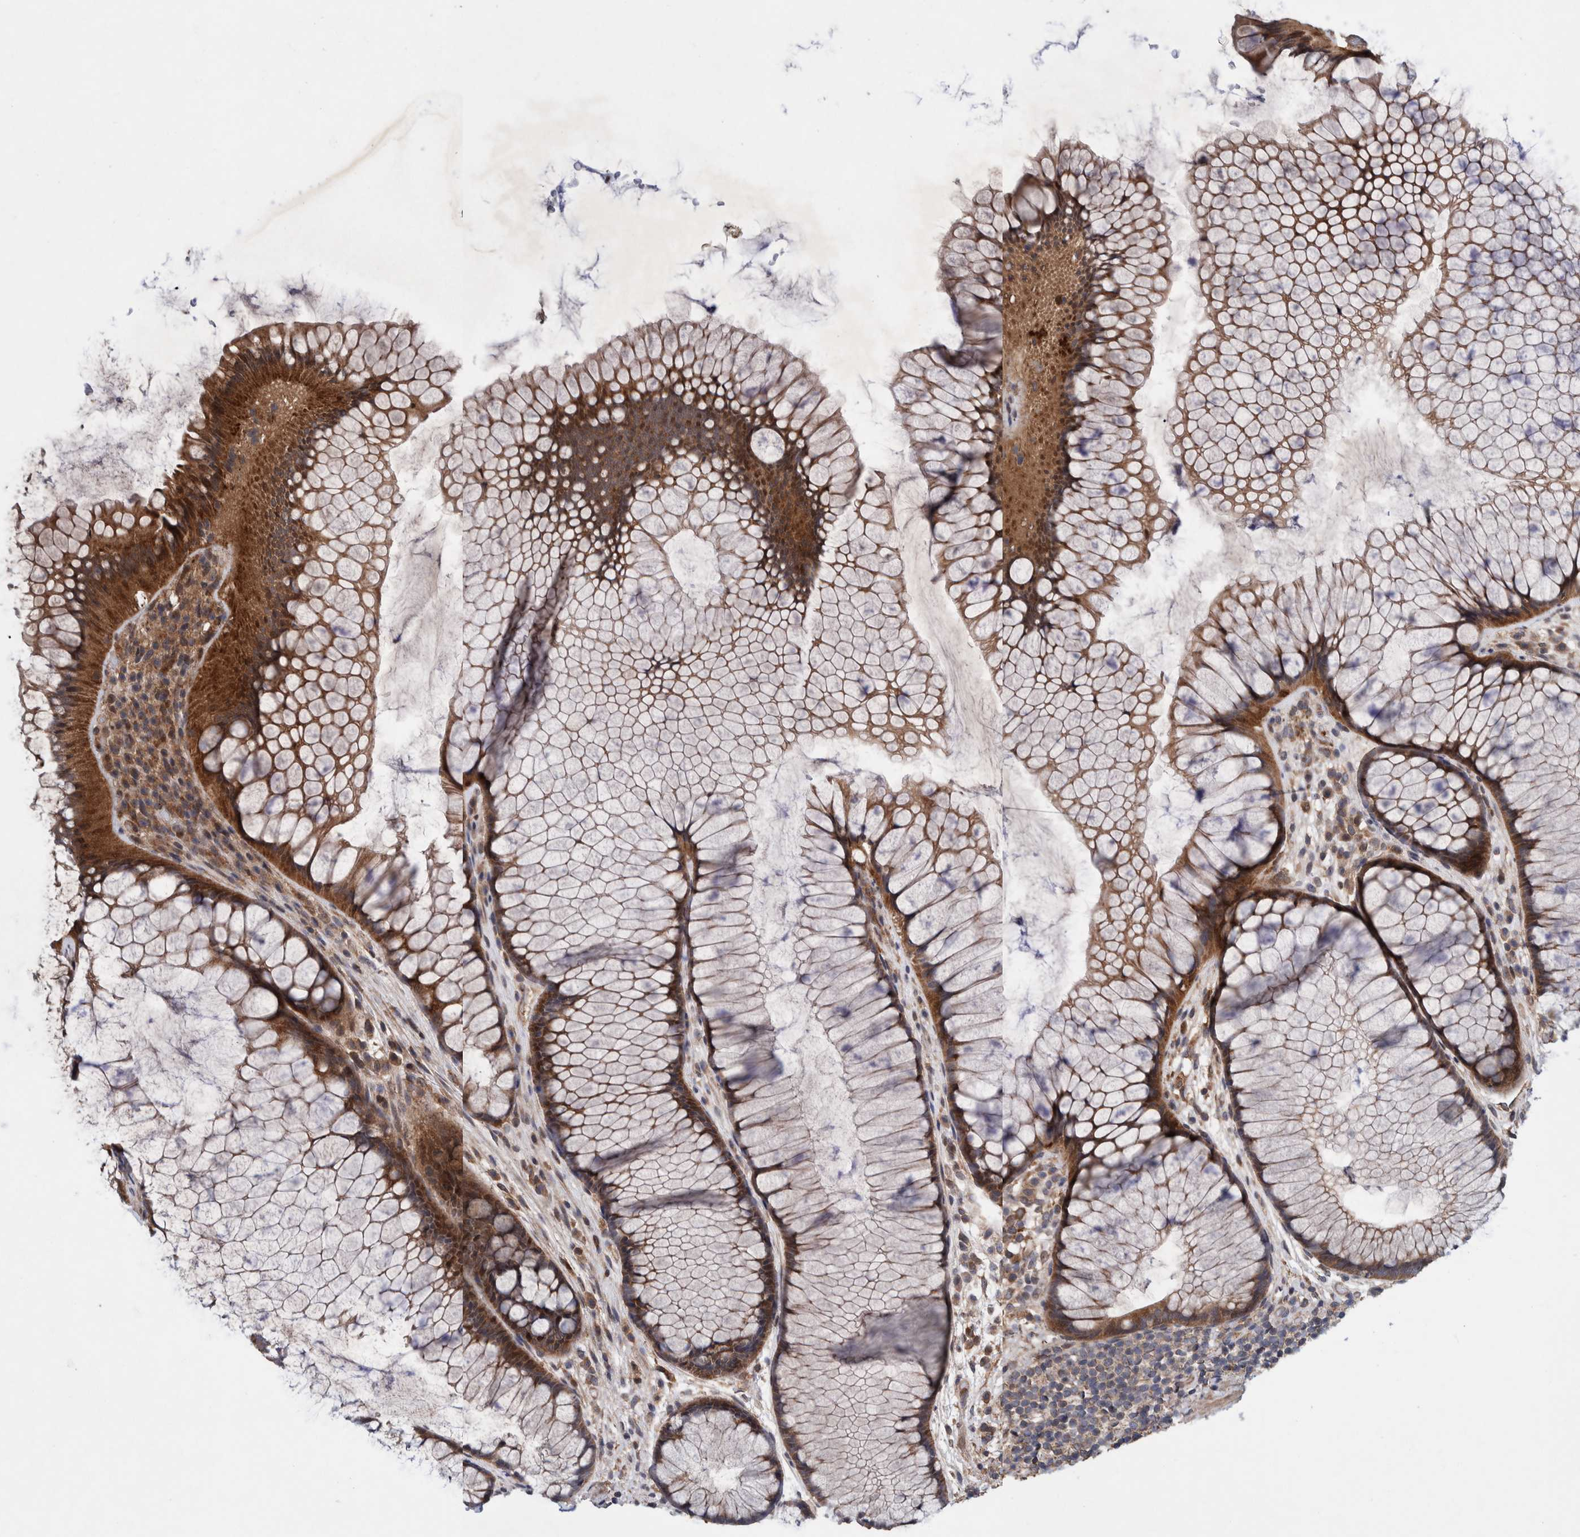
{"staining": {"intensity": "strong", "quantity": ">75%", "location": "cytoplasmic/membranous"}, "tissue": "rectum", "cell_type": "Glandular cells", "image_type": "normal", "snomed": [{"axis": "morphology", "description": "Normal tissue, NOS"}, {"axis": "topography", "description": "Rectum"}], "caption": "Rectum was stained to show a protein in brown. There is high levels of strong cytoplasmic/membranous positivity in about >75% of glandular cells. (DAB (3,3'-diaminobenzidine) IHC with brightfield microscopy, high magnification).", "gene": "PIK3R6", "patient": {"sex": "male", "age": 51}}